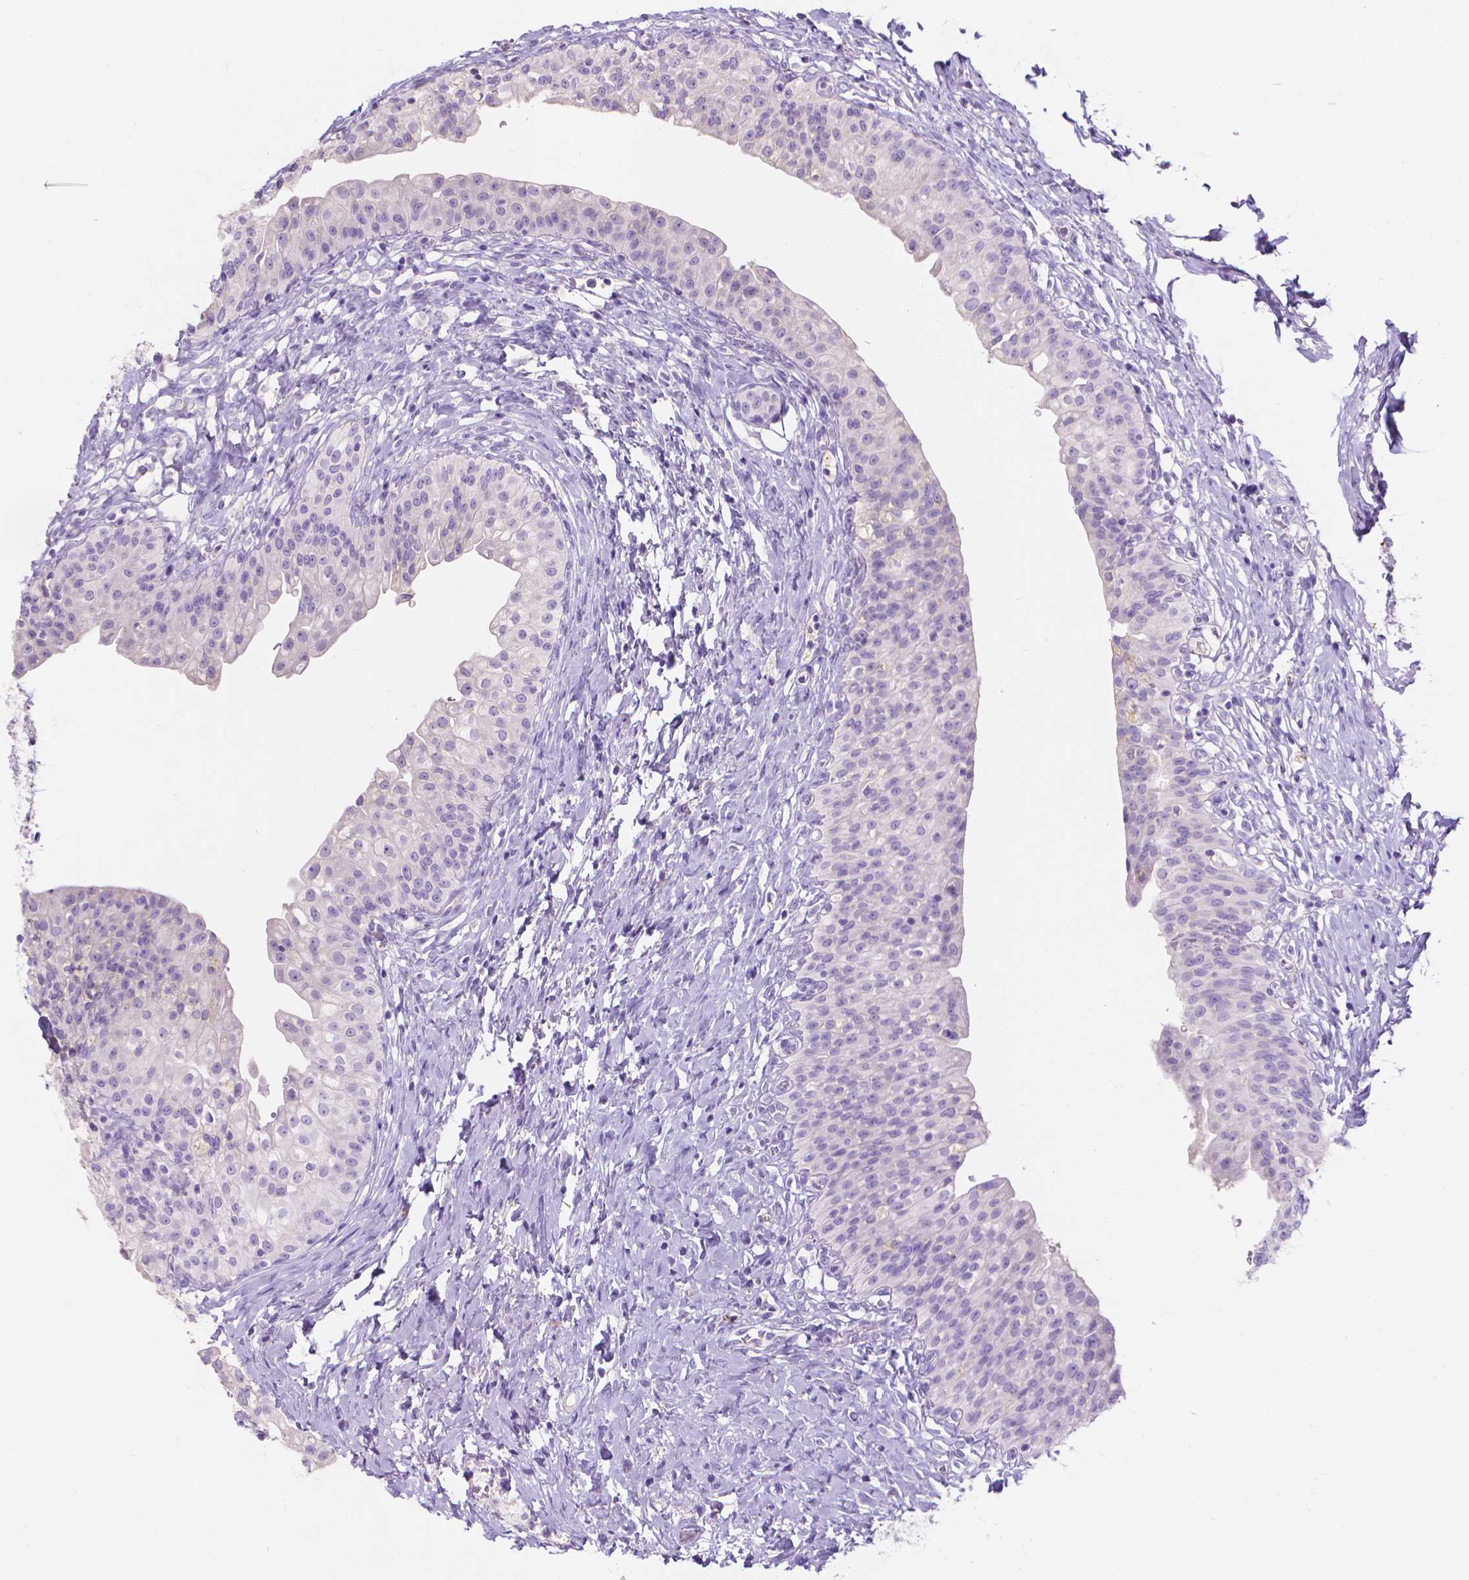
{"staining": {"intensity": "negative", "quantity": "none", "location": "none"}, "tissue": "urinary bladder", "cell_type": "Urothelial cells", "image_type": "normal", "snomed": [{"axis": "morphology", "description": "Normal tissue, NOS"}, {"axis": "topography", "description": "Urinary bladder"}], "caption": "A histopathology image of urinary bladder stained for a protein reveals no brown staining in urothelial cells. (Brightfield microscopy of DAB (3,3'-diaminobenzidine) IHC at high magnification).", "gene": "MMP11", "patient": {"sex": "male", "age": 76}}